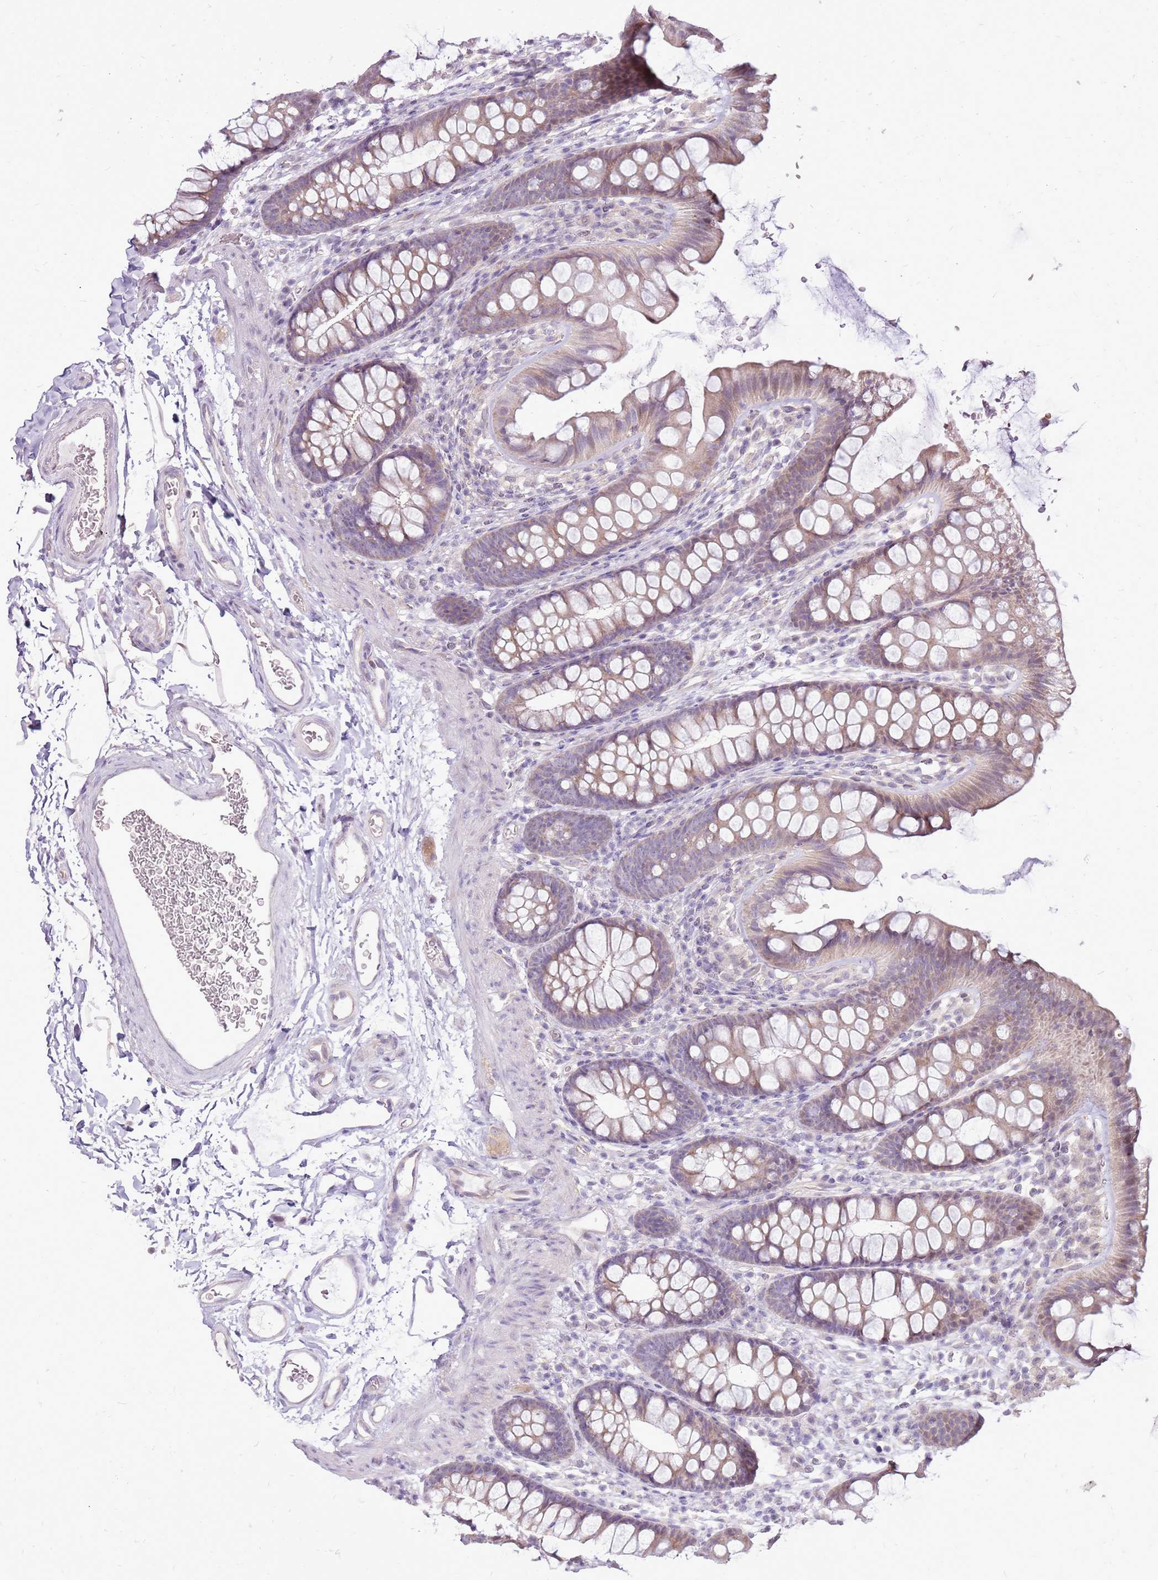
{"staining": {"intensity": "negative", "quantity": "none", "location": "none"}, "tissue": "colon", "cell_type": "Endothelial cells", "image_type": "normal", "snomed": [{"axis": "morphology", "description": "Normal tissue, NOS"}, {"axis": "topography", "description": "Colon"}], "caption": "This is an IHC image of benign colon. There is no positivity in endothelial cells.", "gene": "UGGT2", "patient": {"sex": "female", "age": 62}}